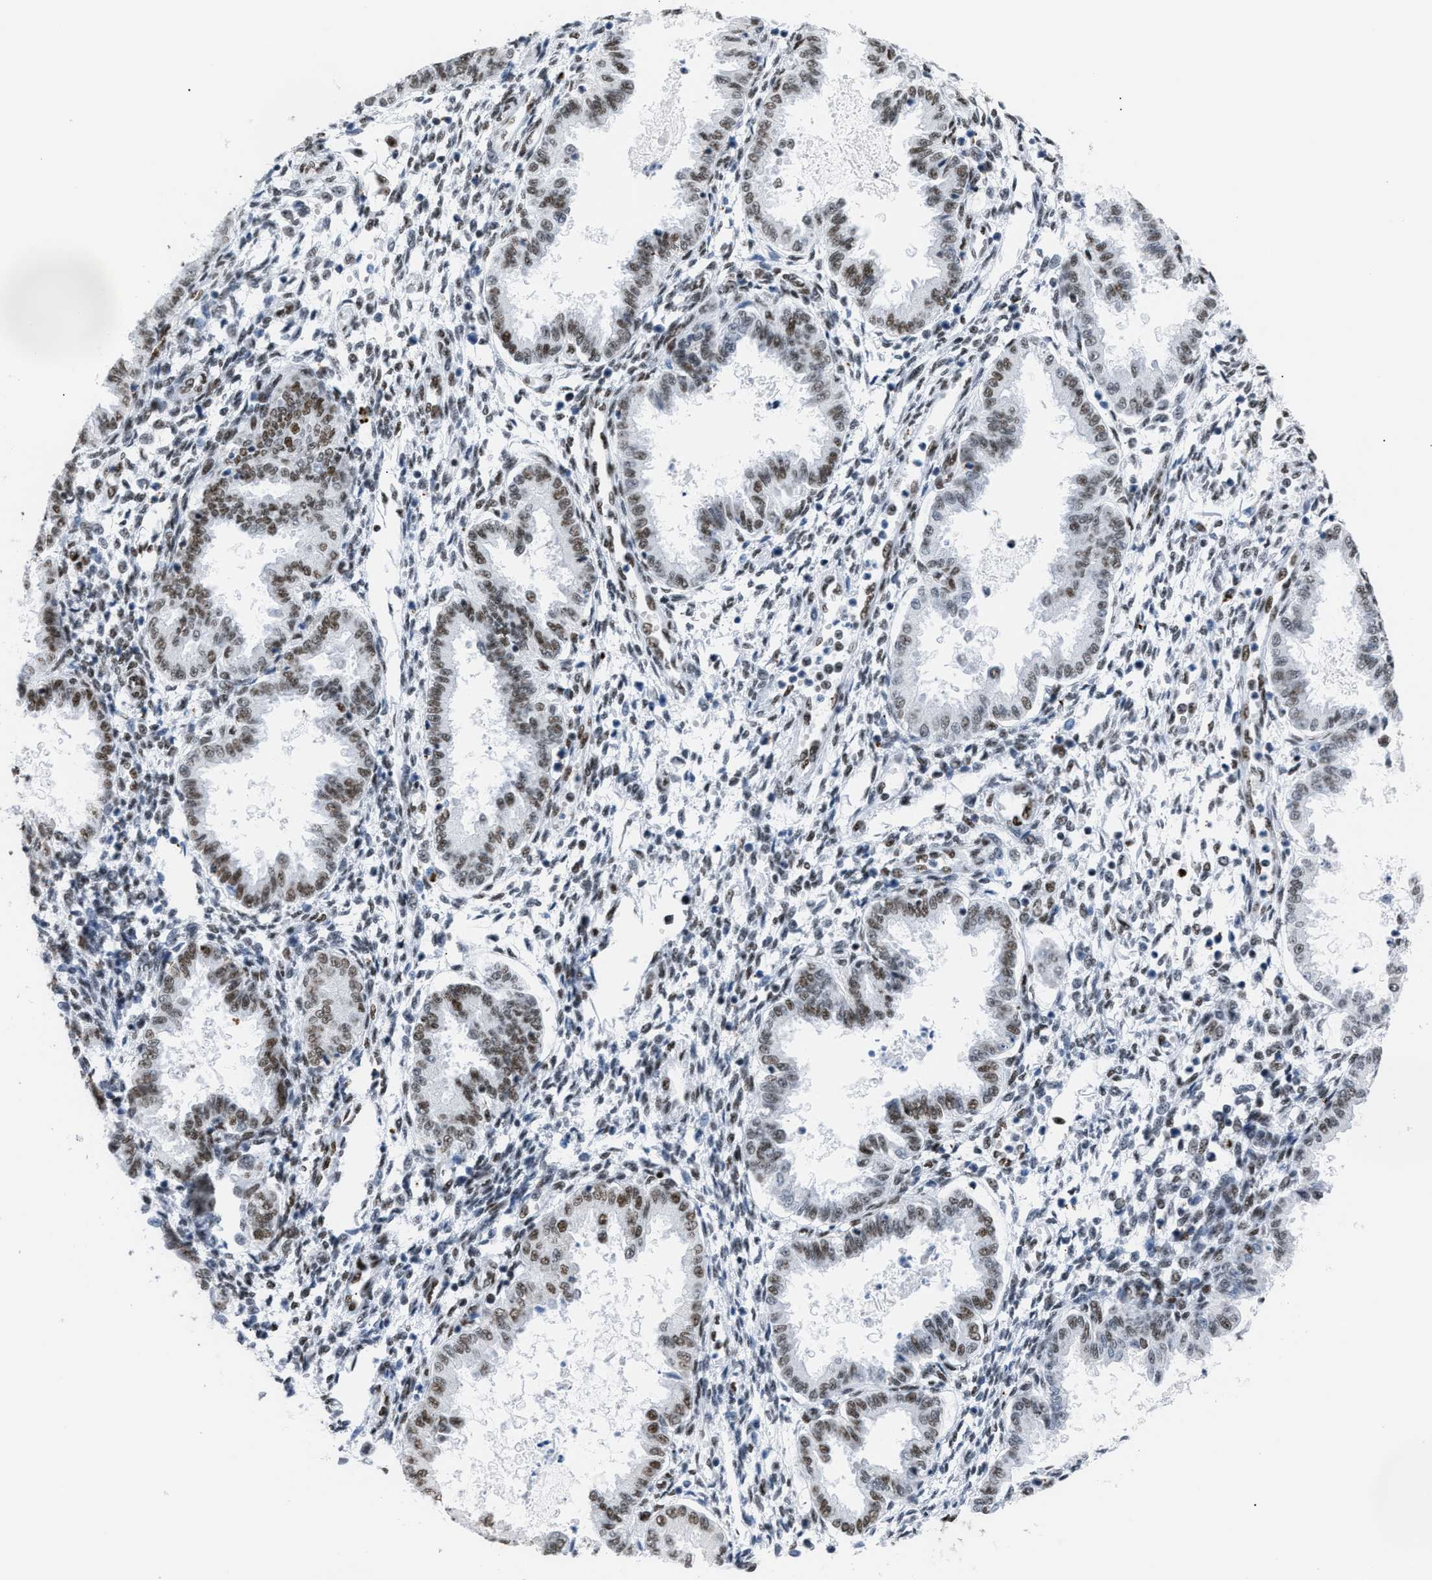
{"staining": {"intensity": "moderate", "quantity": "25%-75%", "location": "nuclear"}, "tissue": "endometrium", "cell_type": "Cells in endometrial stroma", "image_type": "normal", "snomed": [{"axis": "morphology", "description": "Normal tissue, NOS"}, {"axis": "topography", "description": "Endometrium"}], "caption": "Immunohistochemical staining of benign human endometrium shows medium levels of moderate nuclear positivity in approximately 25%-75% of cells in endometrial stroma. (Brightfield microscopy of DAB IHC at high magnification).", "gene": "CCAR2", "patient": {"sex": "female", "age": 33}}